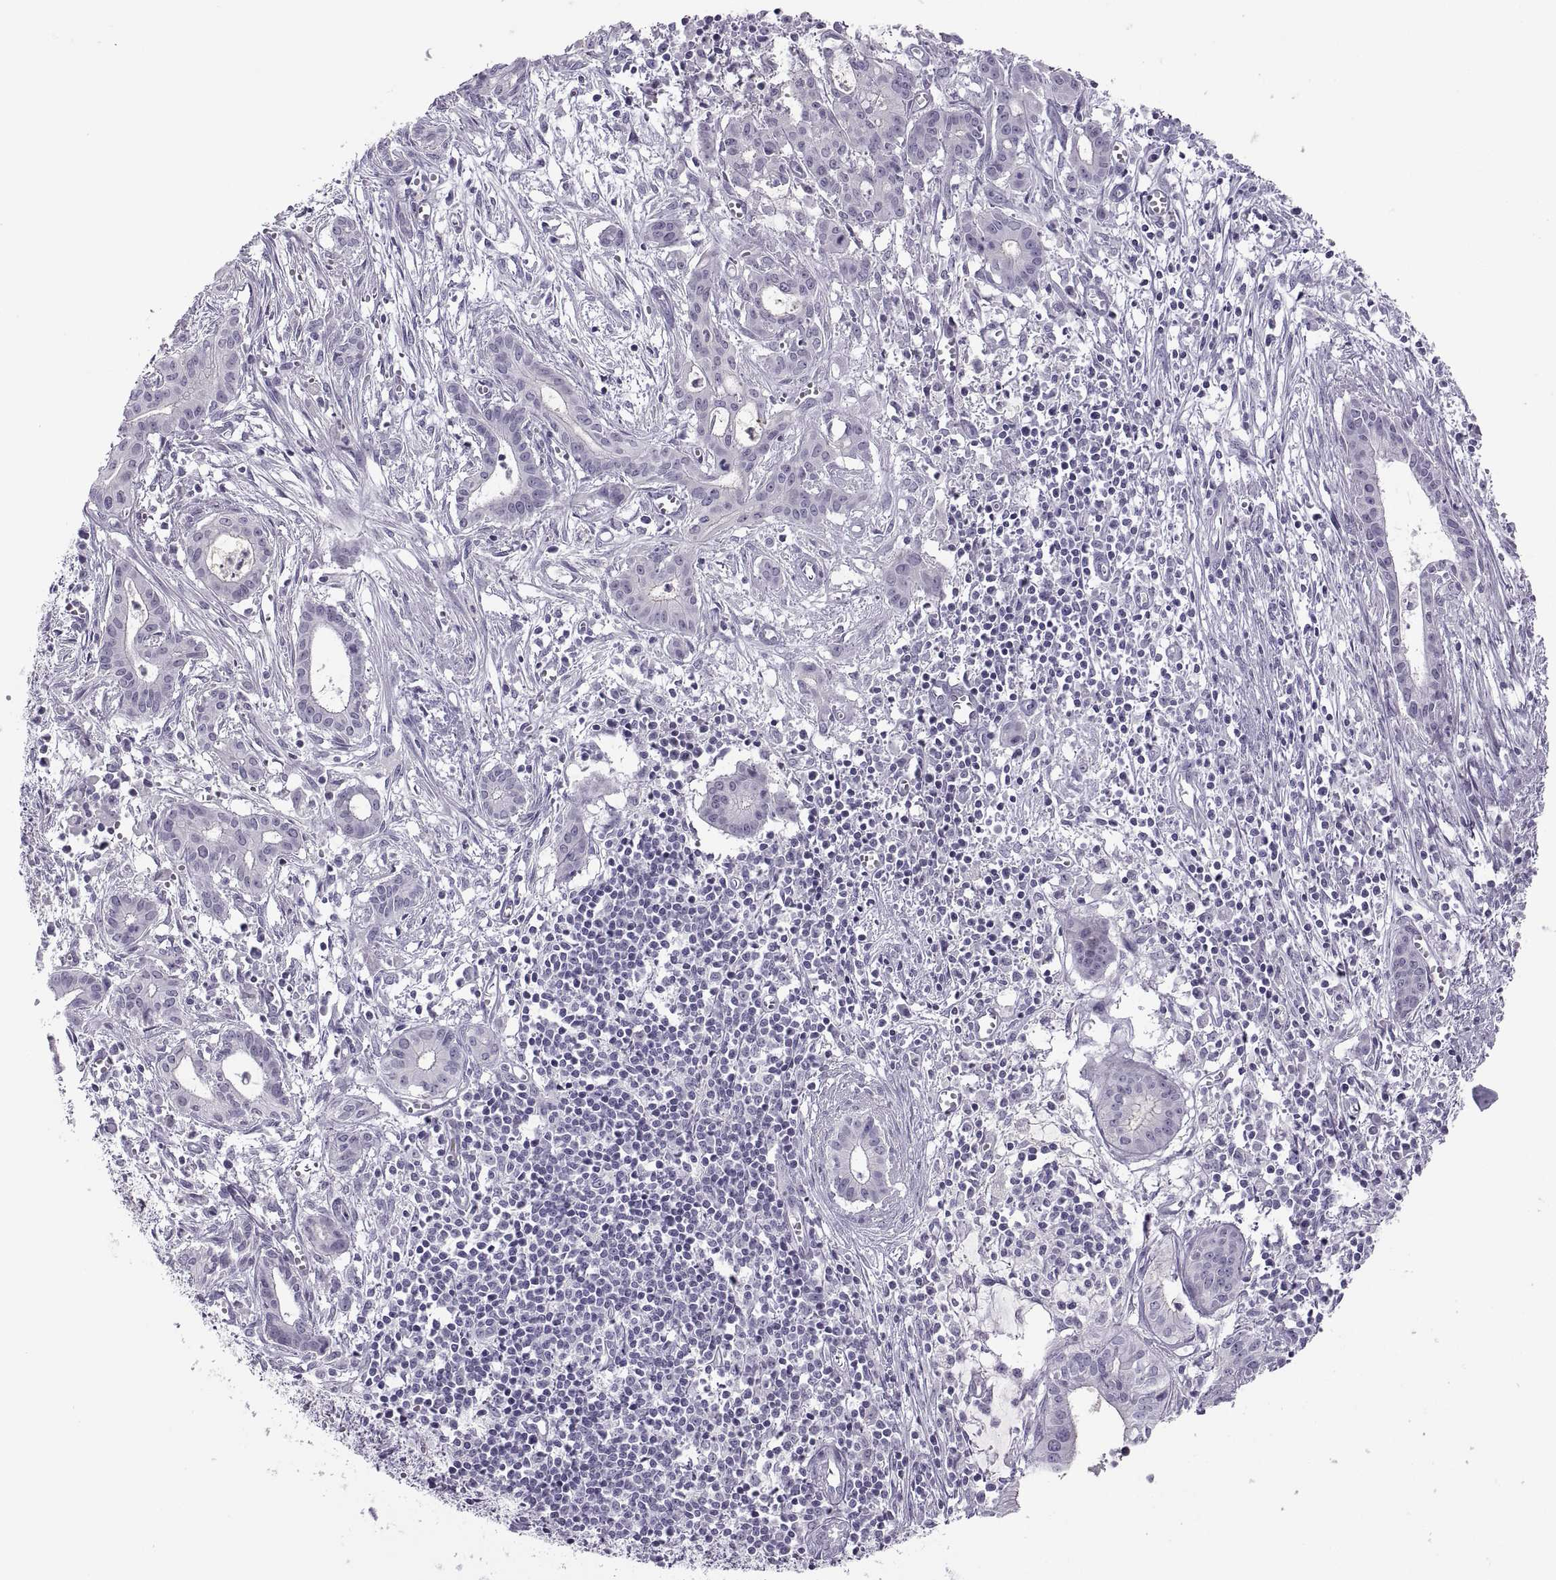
{"staining": {"intensity": "negative", "quantity": "none", "location": "none"}, "tissue": "pancreatic cancer", "cell_type": "Tumor cells", "image_type": "cancer", "snomed": [{"axis": "morphology", "description": "Adenocarcinoma, NOS"}, {"axis": "topography", "description": "Pancreas"}], "caption": "Tumor cells show no significant protein positivity in pancreatic cancer.", "gene": "C3orf22", "patient": {"sex": "male", "age": 48}}